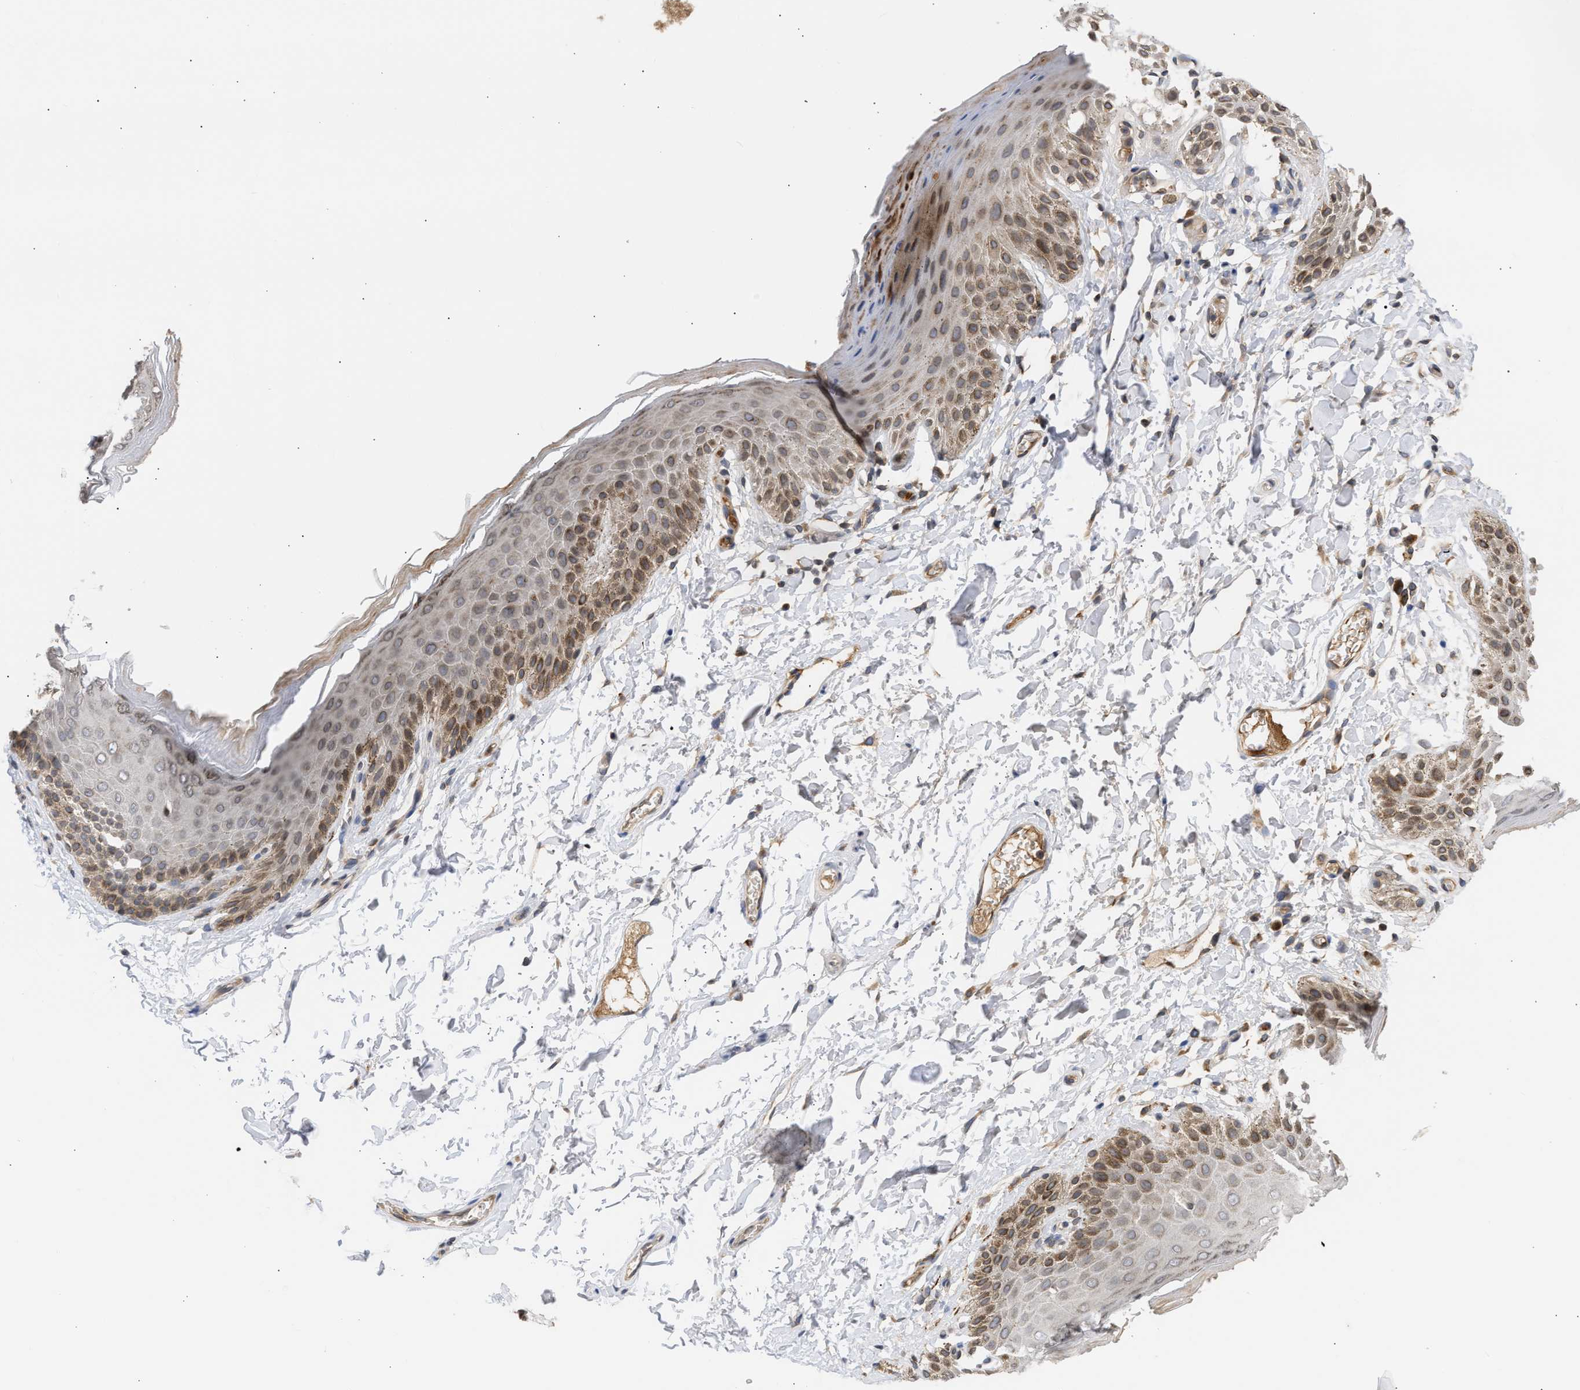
{"staining": {"intensity": "moderate", "quantity": "25%-75%", "location": "cytoplasmic/membranous,nuclear"}, "tissue": "skin", "cell_type": "Epidermal cells", "image_type": "normal", "snomed": [{"axis": "morphology", "description": "Normal tissue, NOS"}, {"axis": "topography", "description": "Anal"}], "caption": "Protein analysis of unremarkable skin exhibits moderate cytoplasmic/membranous,nuclear expression in approximately 25%-75% of epidermal cells. The staining is performed using DAB (3,3'-diaminobenzidine) brown chromogen to label protein expression. The nuclei are counter-stained blue using hematoxylin.", "gene": "NUP62", "patient": {"sex": "male", "age": 44}}